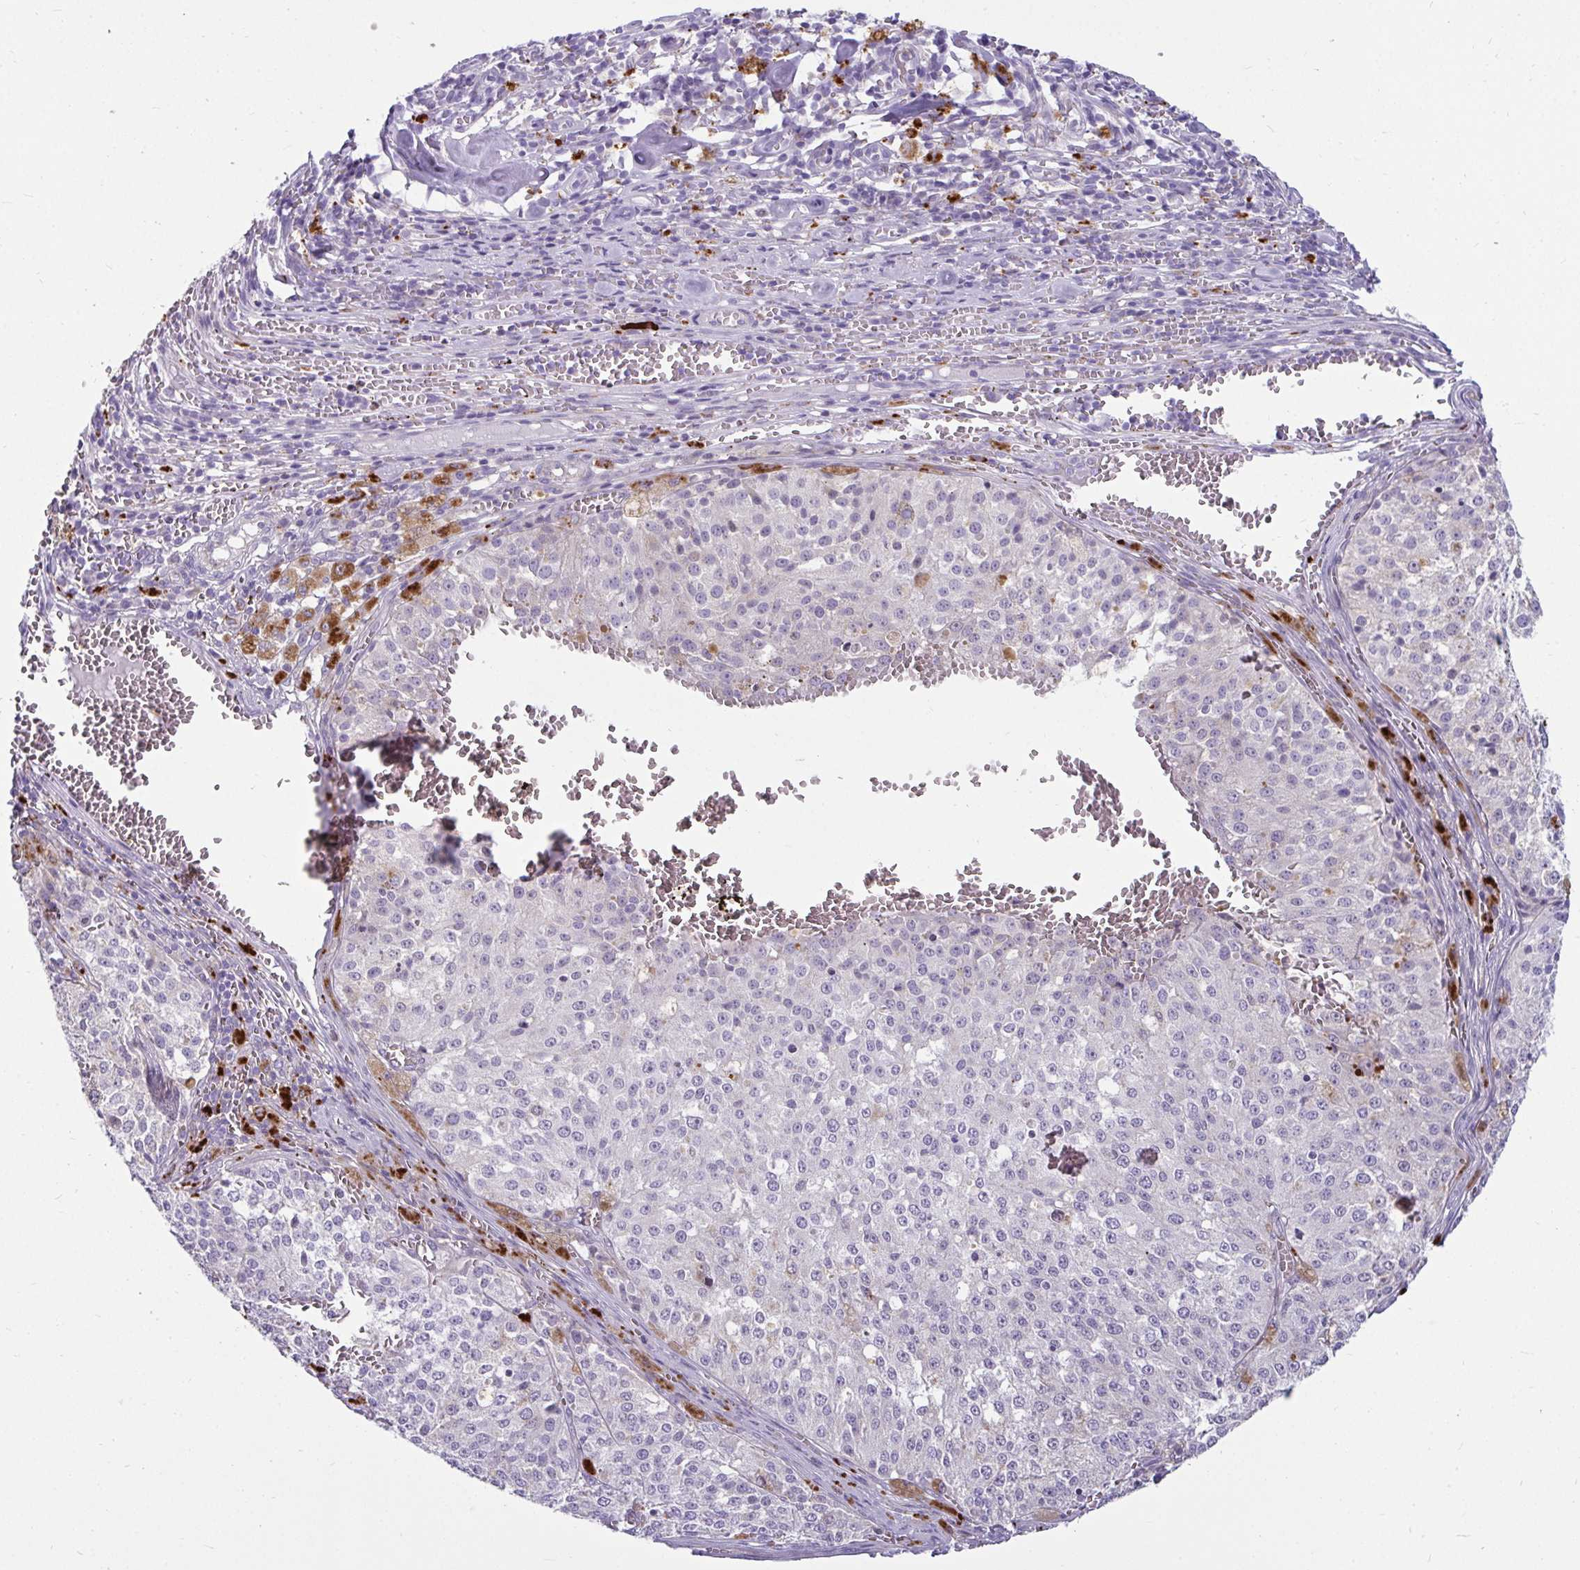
{"staining": {"intensity": "negative", "quantity": "none", "location": "none"}, "tissue": "melanoma", "cell_type": "Tumor cells", "image_type": "cancer", "snomed": [{"axis": "morphology", "description": "Malignant melanoma, Metastatic site"}, {"axis": "topography", "description": "Lymph node"}], "caption": "Photomicrograph shows no significant protein positivity in tumor cells of malignant melanoma (metastatic site).", "gene": "CTSZ", "patient": {"sex": "female", "age": 64}}